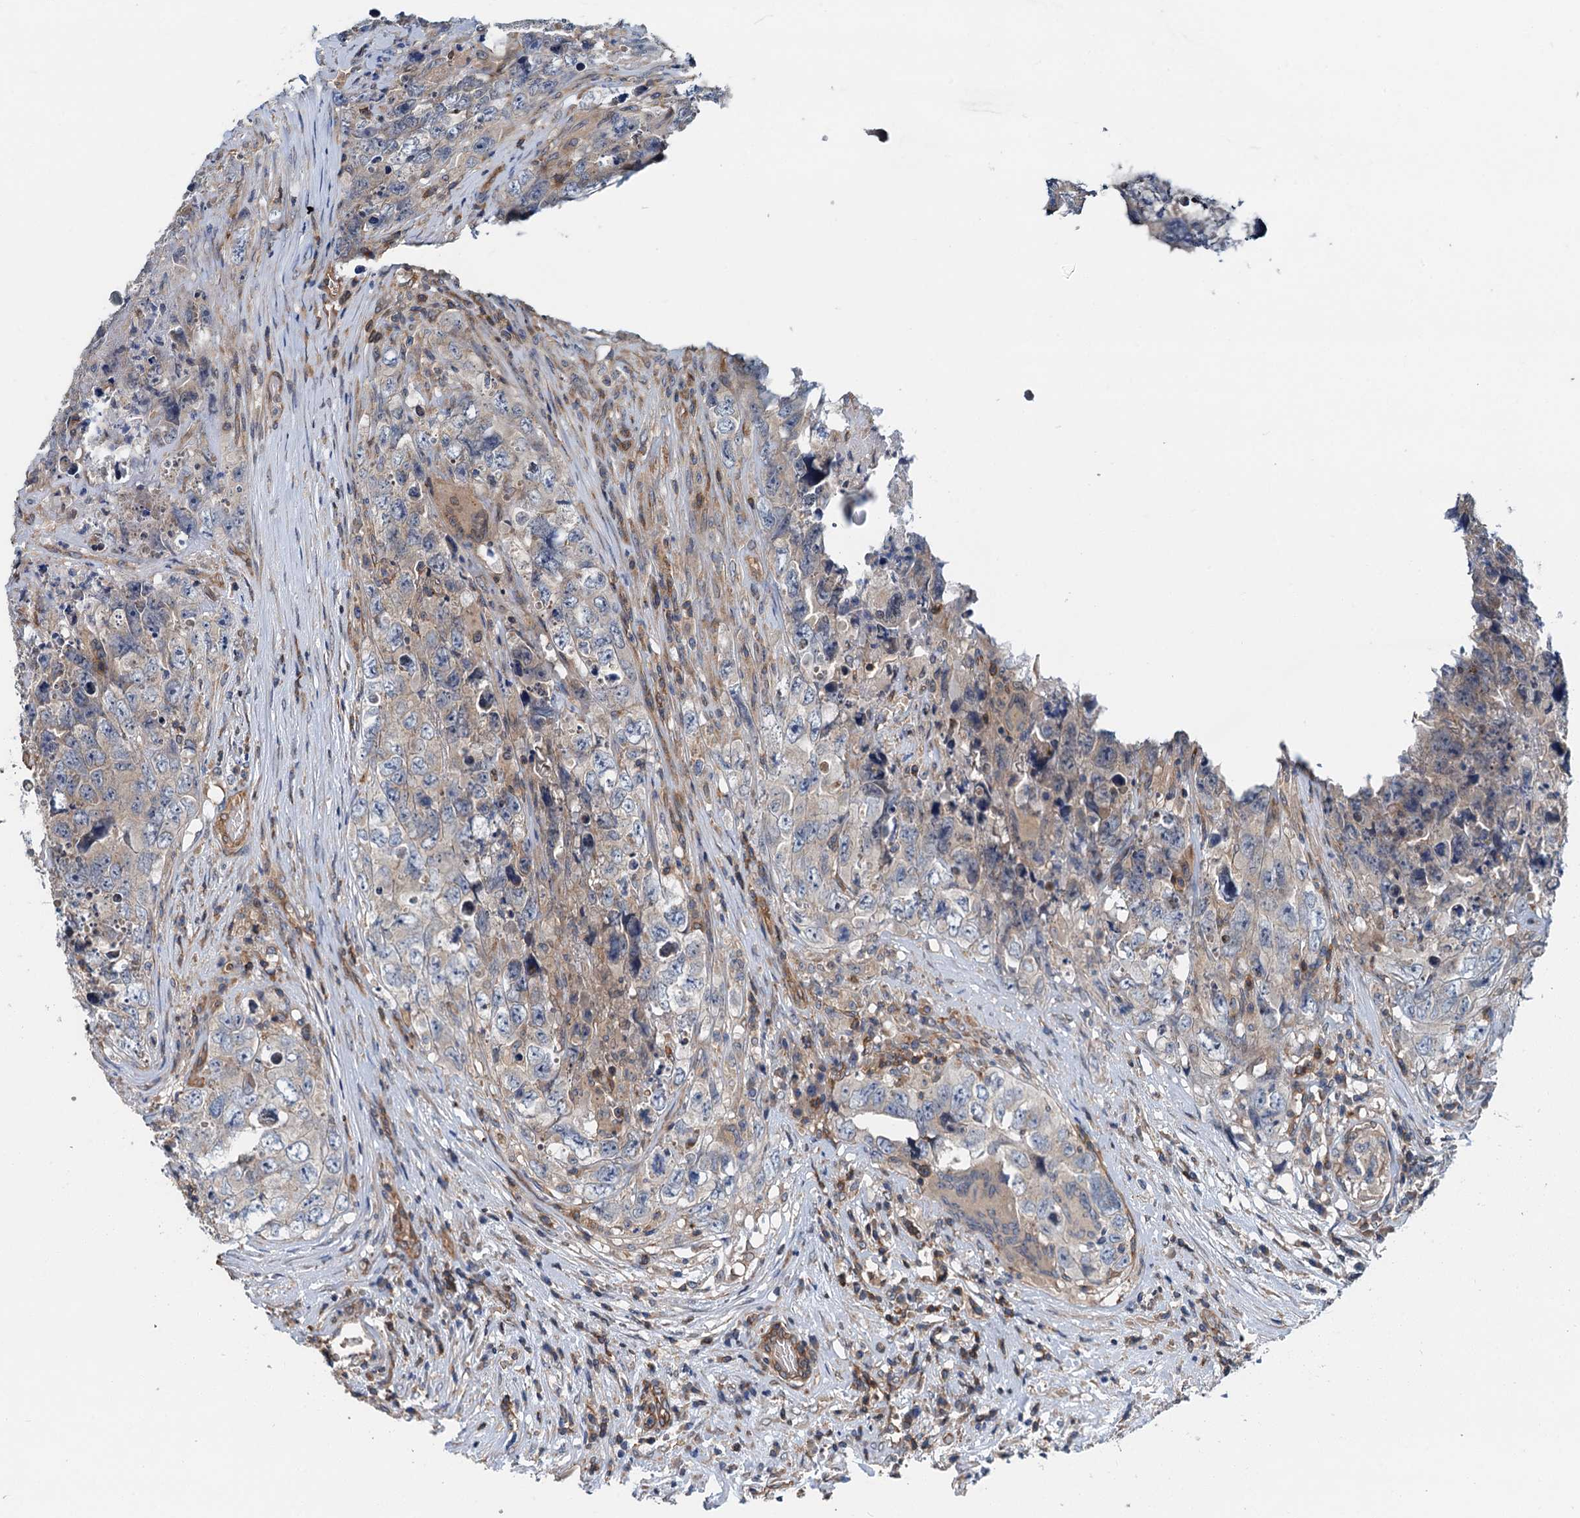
{"staining": {"intensity": "weak", "quantity": "<25%", "location": "cytoplasmic/membranous"}, "tissue": "testis cancer", "cell_type": "Tumor cells", "image_type": "cancer", "snomed": [{"axis": "morphology", "description": "Seminoma, NOS"}, {"axis": "morphology", "description": "Carcinoma, Embryonal, NOS"}, {"axis": "topography", "description": "Testis"}], "caption": "Immunohistochemical staining of human testis seminoma exhibits no significant positivity in tumor cells. The staining is performed using DAB (3,3'-diaminobenzidine) brown chromogen with nuclei counter-stained in using hematoxylin.", "gene": "ROGDI", "patient": {"sex": "male", "age": 43}}